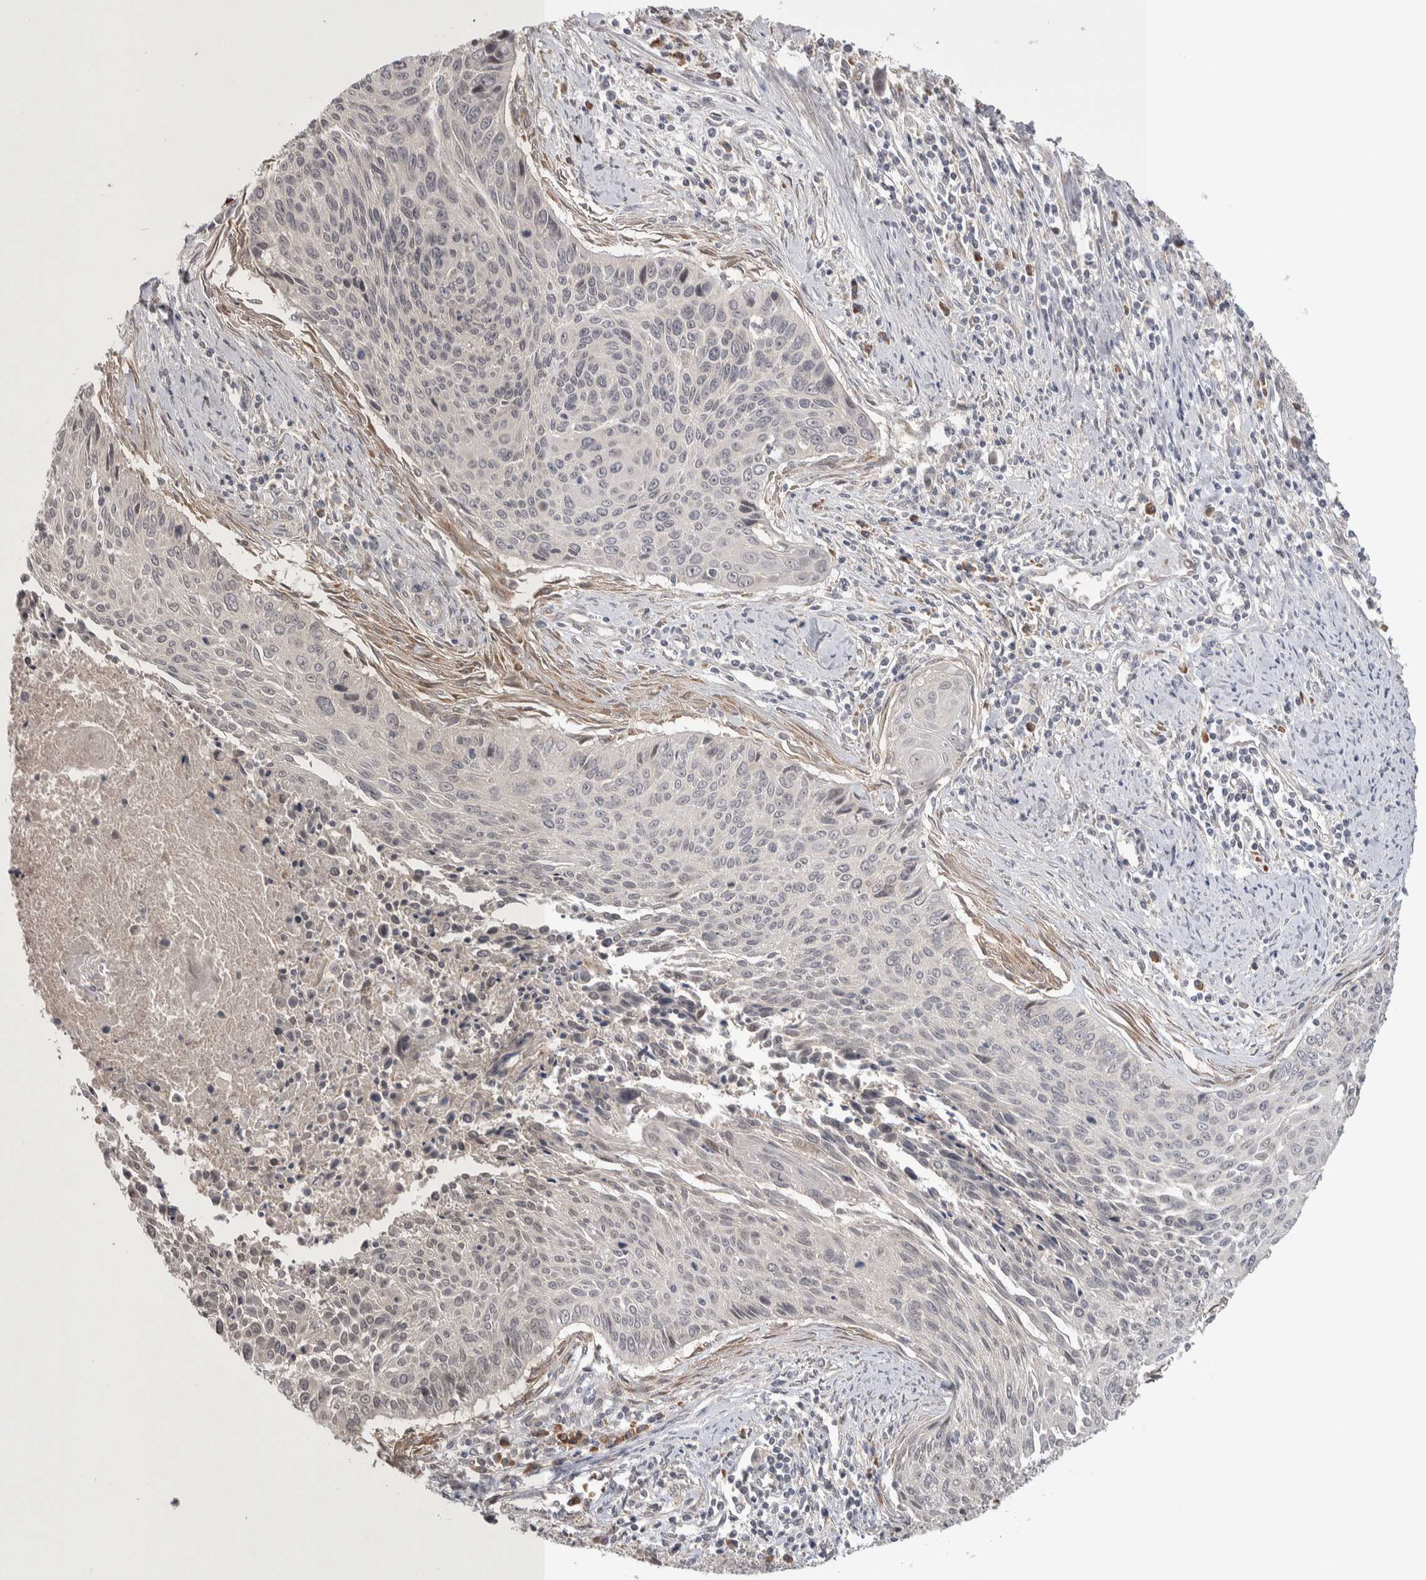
{"staining": {"intensity": "negative", "quantity": "none", "location": "none"}, "tissue": "cervical cancer", "cell_type": "Tumor cells", "image_type": "cancer", "snomed": [{"axis": "morphology", "description": "Squamous cell carcinoma, NOS"}, {"axis": "topography", "description": "Cervix"}], "caption": "Squamous cell carcinoma (cervical) stained for a protein using immunohistochemistry (IHC) reveals no positivity tumor cells.", "gene": "CUL2", "patient": {"sex": "female", "age": 55}}